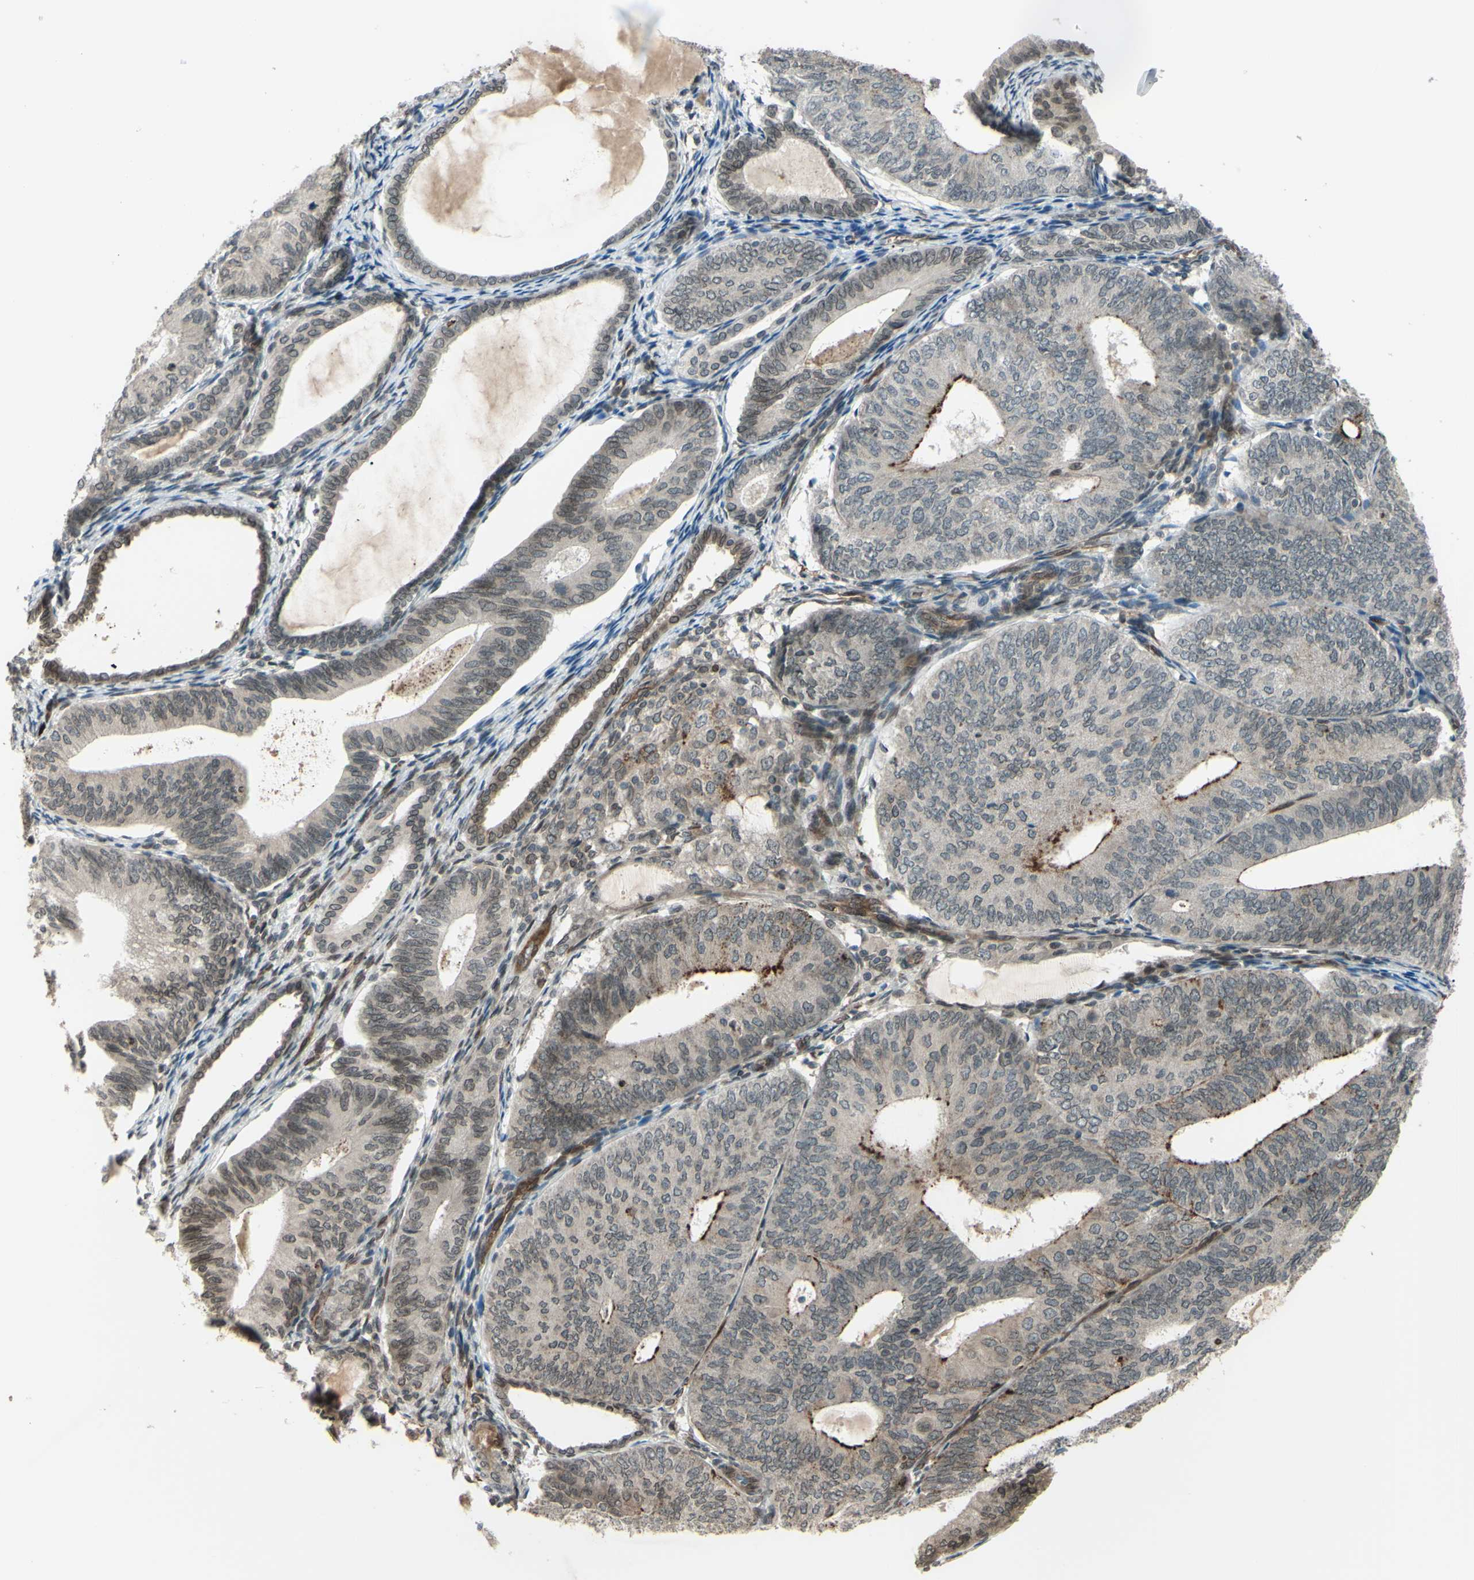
{"staining": {"intensity": "moderate", "quantity": "25%-75%", "location": "cytoplasmic/membranous"}, "tissue": "endometrial cancer", "cell_type": "Tumor cells", "image_type": "cancer", "snomed": [{"axis": "morphology", "description": "Adenocarcinoma, NOS"}, {"axis": "topography", "description": "Endometrium"}], "caption": "Moderate cytoplasmic/membranous staining is seen in about 25%-75% of tumor cells in endometrial cancer.", "gene": "MLF2", "patient": {"sex": "female", "age": 81}}